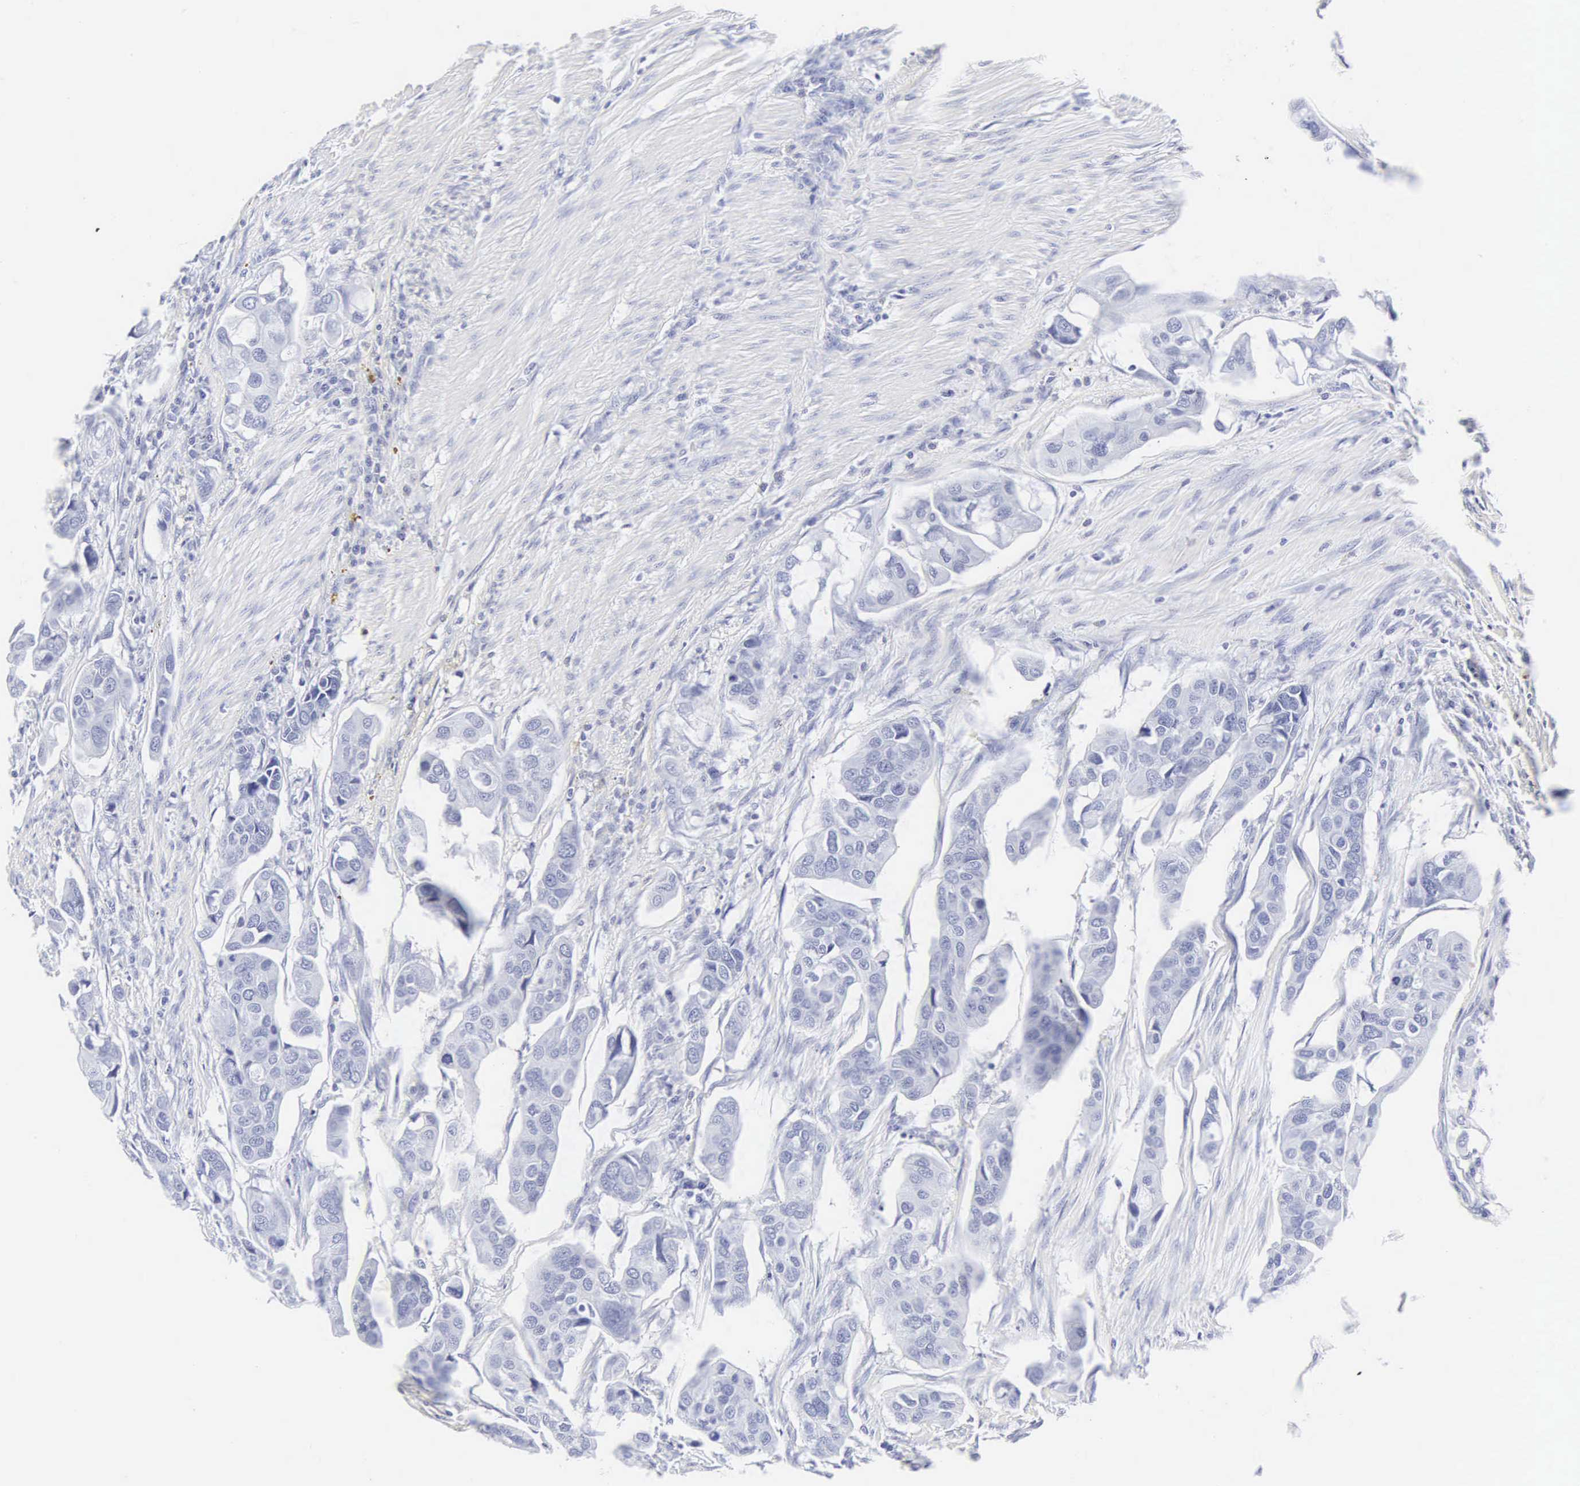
{"staining": {"intensity": "negative", "quantity": "none", "location": "none"}, "tissue": "urothelial cancer", "cell_type": "Tumor cells", "image_type": "cancer", "snomed": [{"axis": "morphology", "description": "Adenocarcinoma, NOS"}, {"axis": "topography", "description": "Urinary bladder"}], "caption": "A photomicrograph of human urothelial cancer is negative for staining in tumor cells.", "gene": "INS", "patient": {"sex": "male", "age": 61}}